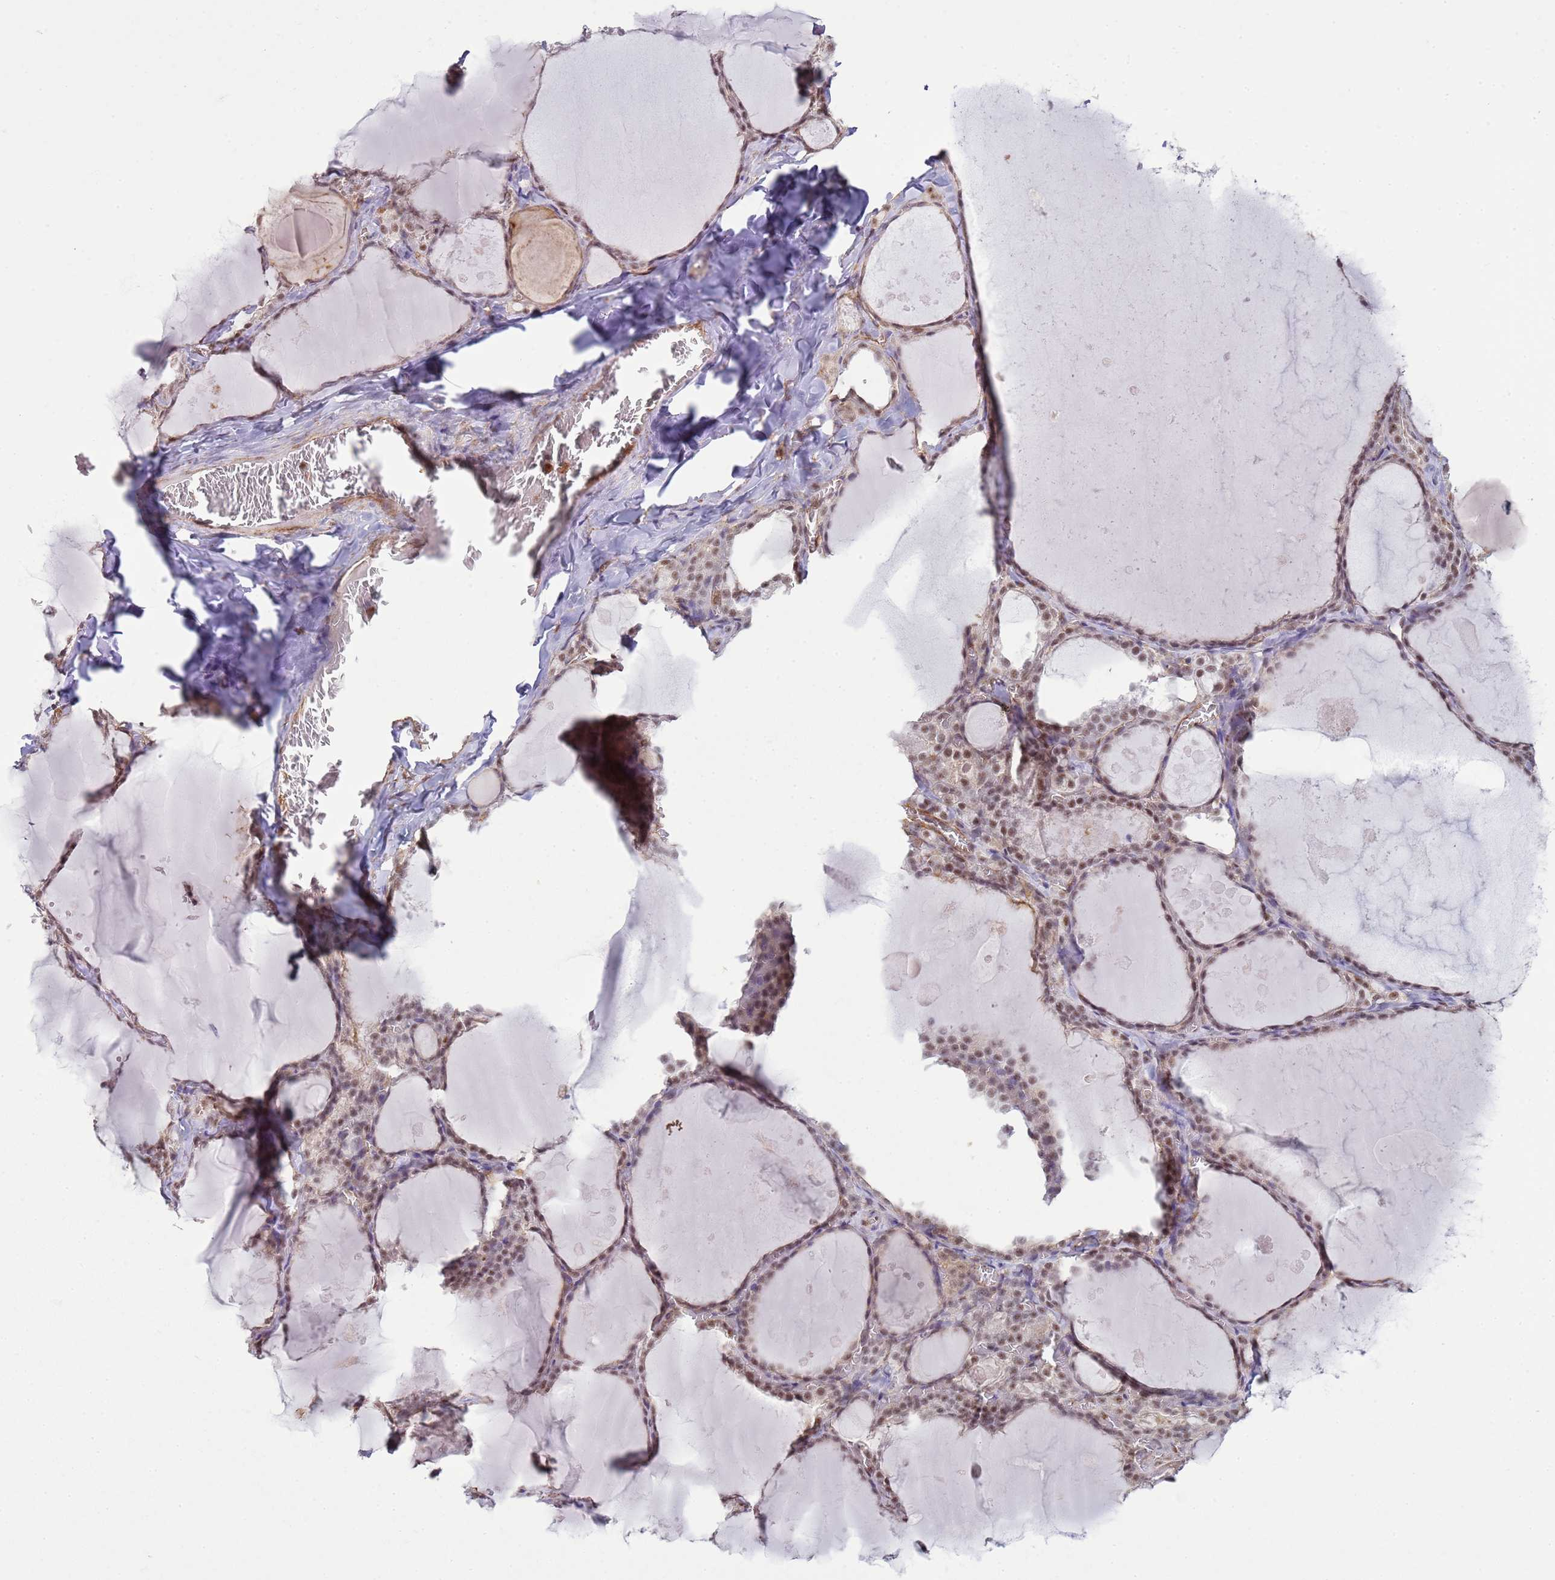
{"staining": {"intensity": "weak", "quantity": ">75%", "location": "cytoplasmic/membranous,nuclear"}, "tissue": "thyroid gland", "cell_type": "Glandular cells", "image_type": "normal", "snomed": [{"axis": "morphology", "description": "Normal tissue, NOS"}, {"axis": "topography", "description": "Thyroid gland"}], "caption": "This image reveals immunohistochemistry (IHC) staining of normal human thyroid gland, with low weak cytoplasmic/membranous,nuclear staining in about >75% of glandular cells.", "gene": "GABRE", "patient": {"sex": "male", "age": 56}}